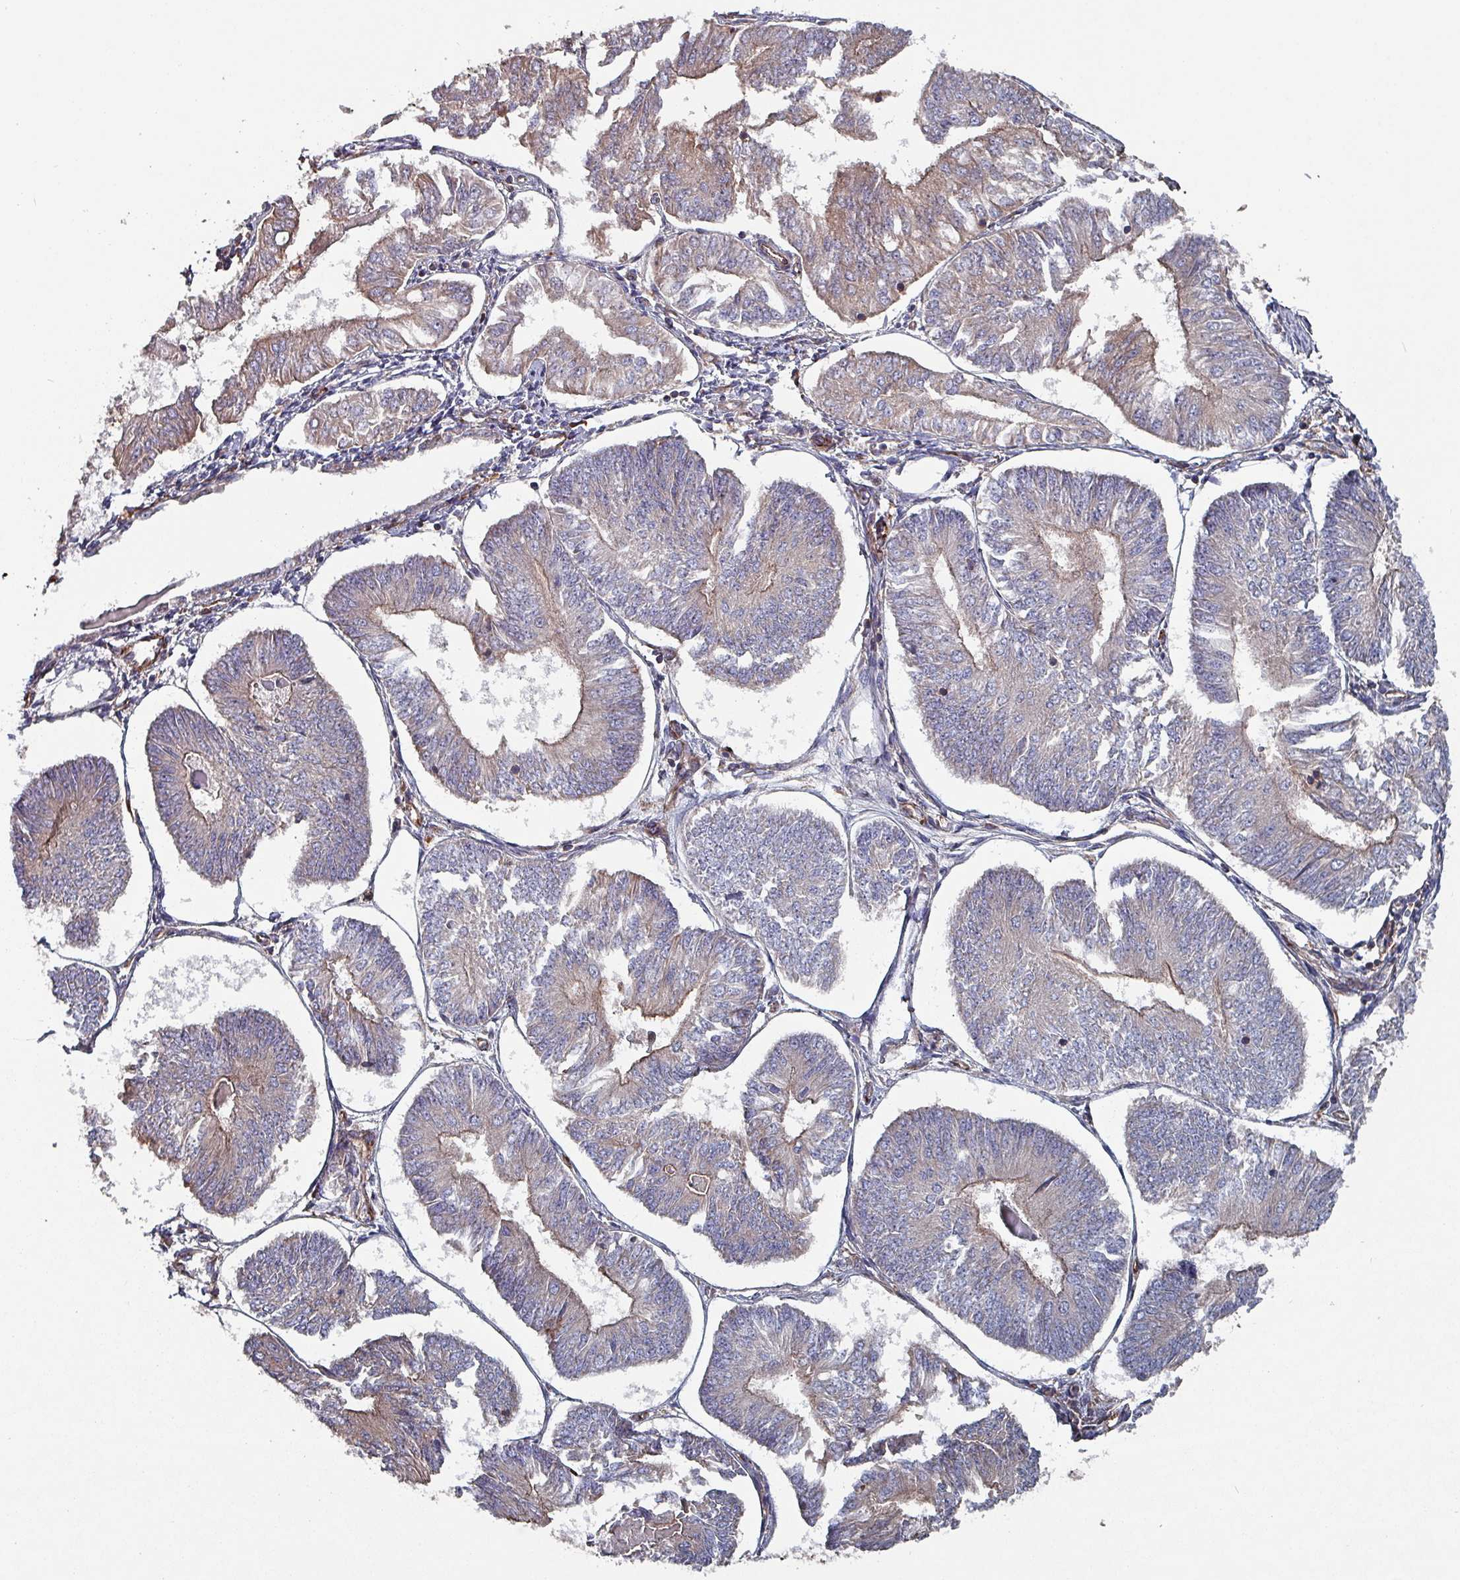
{"staining": {"intensity": "weak", "quantity": "25%-75%", "location": "cytoplasmic/membranous"}, "tissue": "endometrial cancer", "cell_type": "Tumor cells", "image_type": "cancer", "snomed": [{"axis": "morphology", "description": "Adenocarcinoma, NOS"}, {"axis": "topography", "description": "Endometrium"}], "caption": "Endometrial cancer stained with immunohistochemistry exhibits weak cytoplasmic/membranous expression in about 25%-75% of tumor cells.", "gene": "ANO10", "patient": {"sex": "female", "age": 58}}